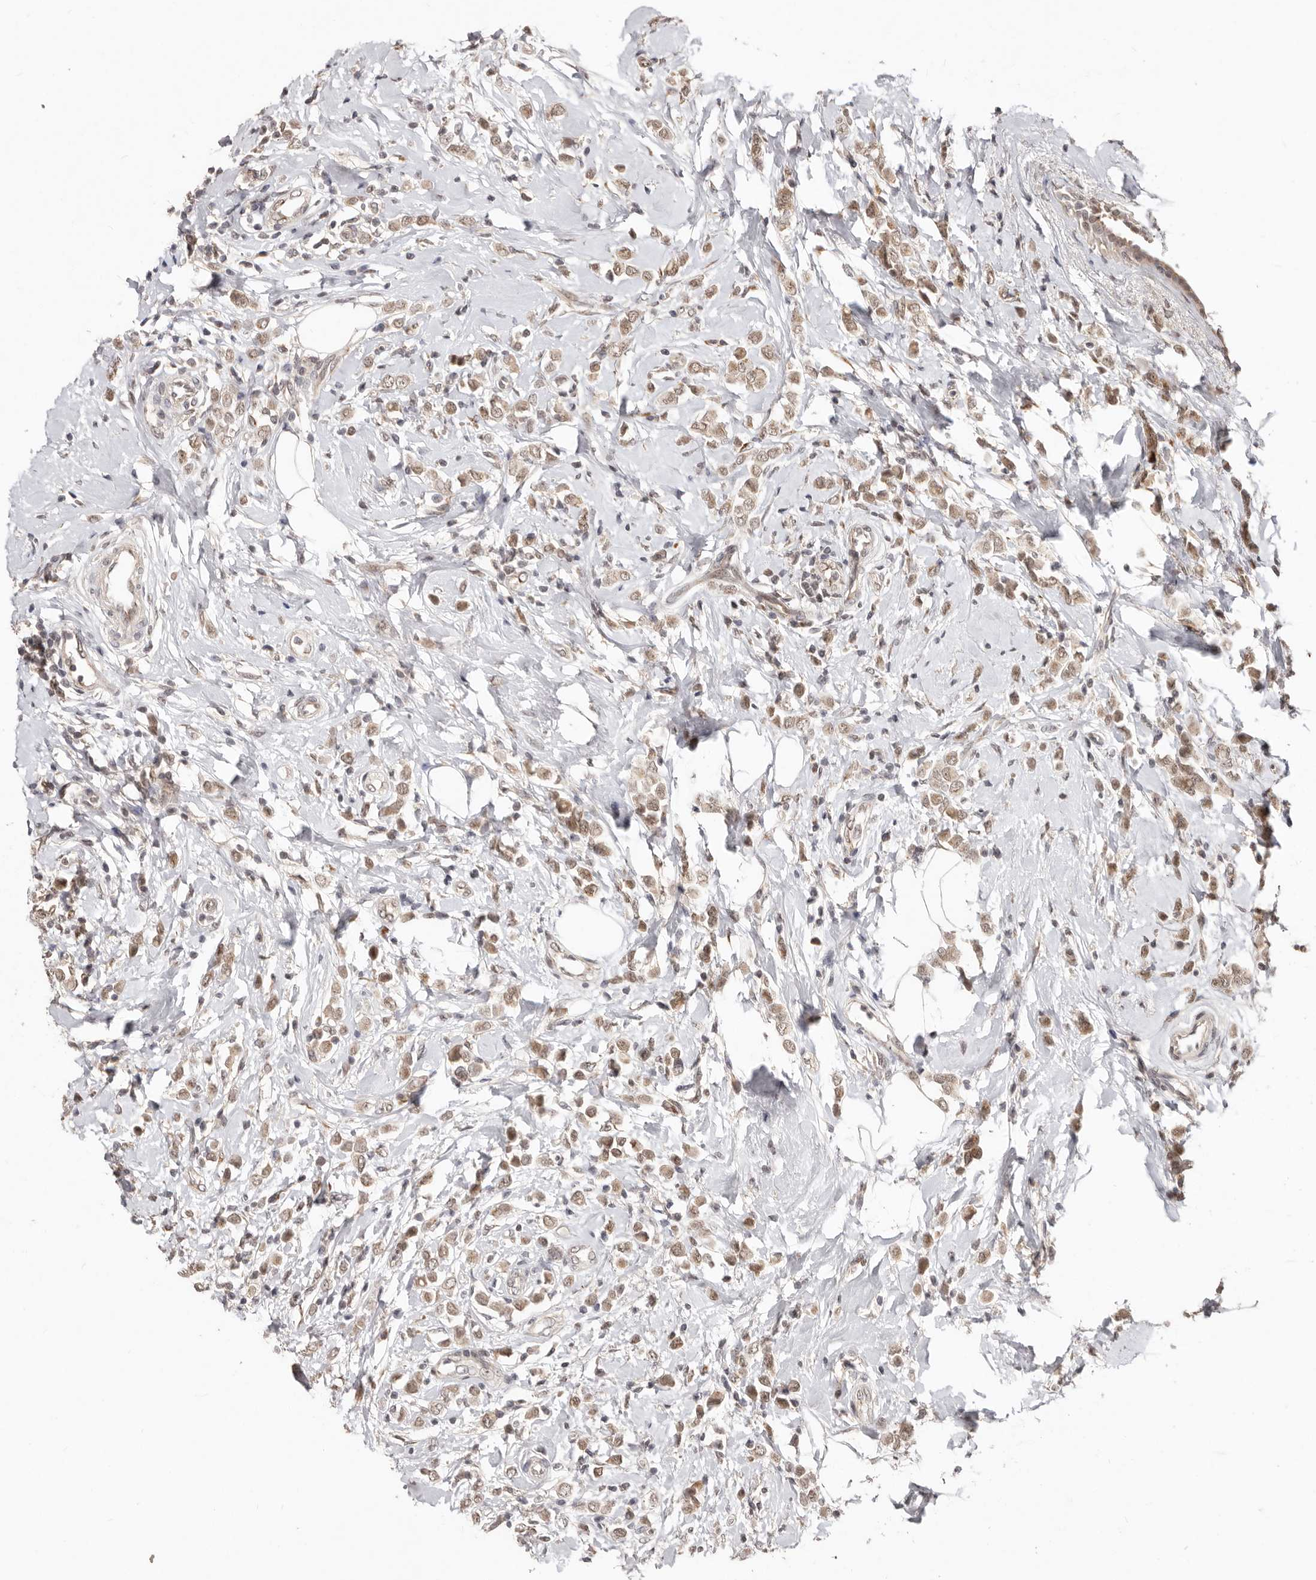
{"staining": {"intensity": "moderate", "quantity": ">75%", "location": "nuclear"}, "tissue": "breast cancer", "cell_type": "Tumor cells", "image_type": "cancer", "snomed": [{"axis": "morphology", "description": "Lobular carcinoma"}, {"axis": "topography", "description": "Breast"}], "caption": "Tumor cells show moderate nuclear expression in approximately >75% of cells in breast cancer (lobular carcinoma). (DAB (3,3'-diaminobenzidine) = brown stain, brightfield microscopy at high magnification).", "gene": "SRCAP", "patient": {"sex": "female", "age": 47}}